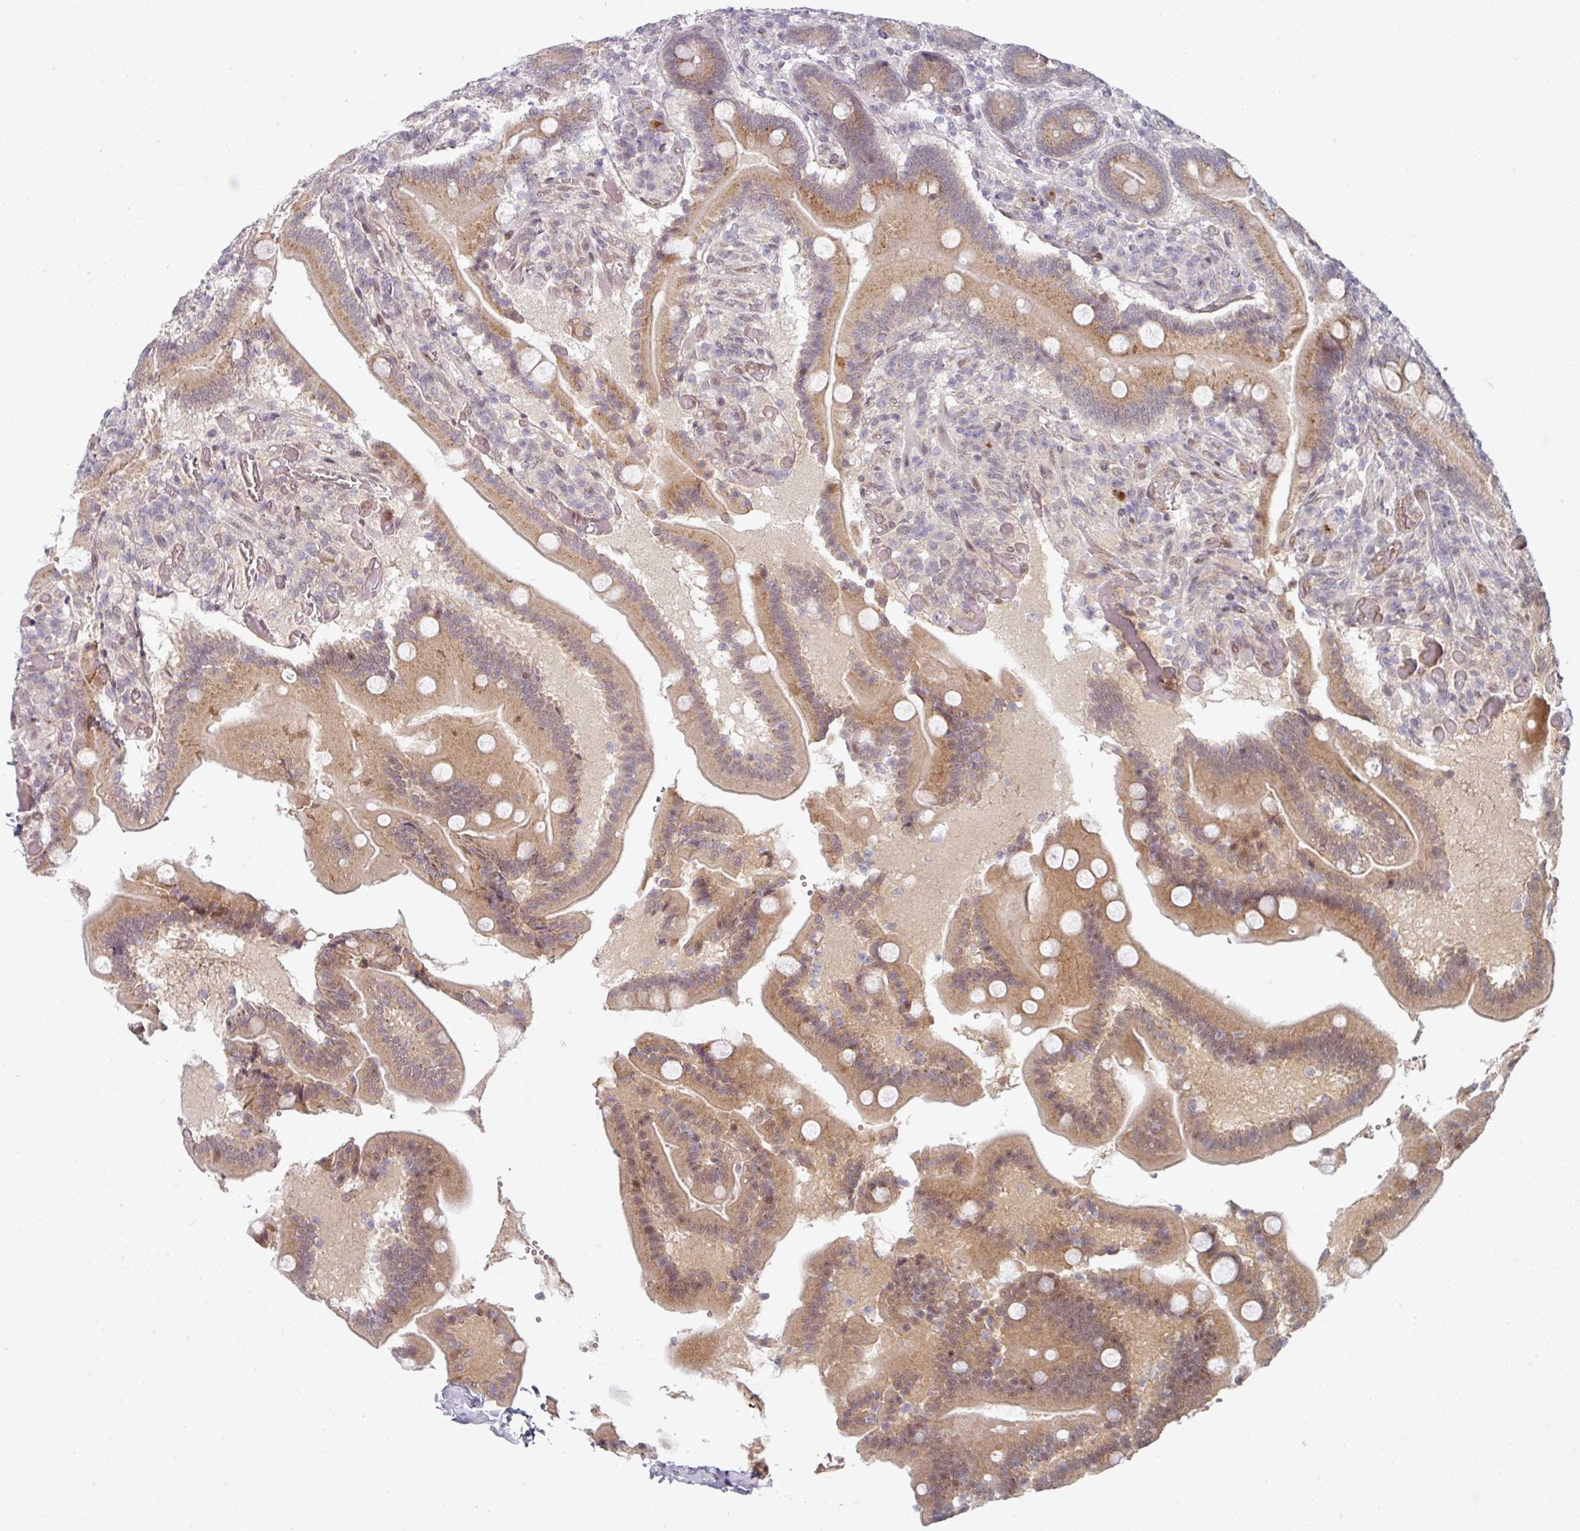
{"staining": {"intensity": "moderate", "quantity": "25%-75%", "location": "cytoplasmic/membranous,nuclear"}, "tissue": "duodenum", "cell_type": "Glandular cells", "image_type": "normal", "snomed": [{"axis": "morphology", "description": "Normal tissue, NOS"}, {"axis": "topography", "description": "Duodenum"}], "caption": "Glandular cells display medium levels of moderate cytoplasmic/membranous,nuclear expression in about 25%-75% of cells in benign human duodenum.", "gene": "TMCC1", "patient": {"sex": "female", "age": 62}}